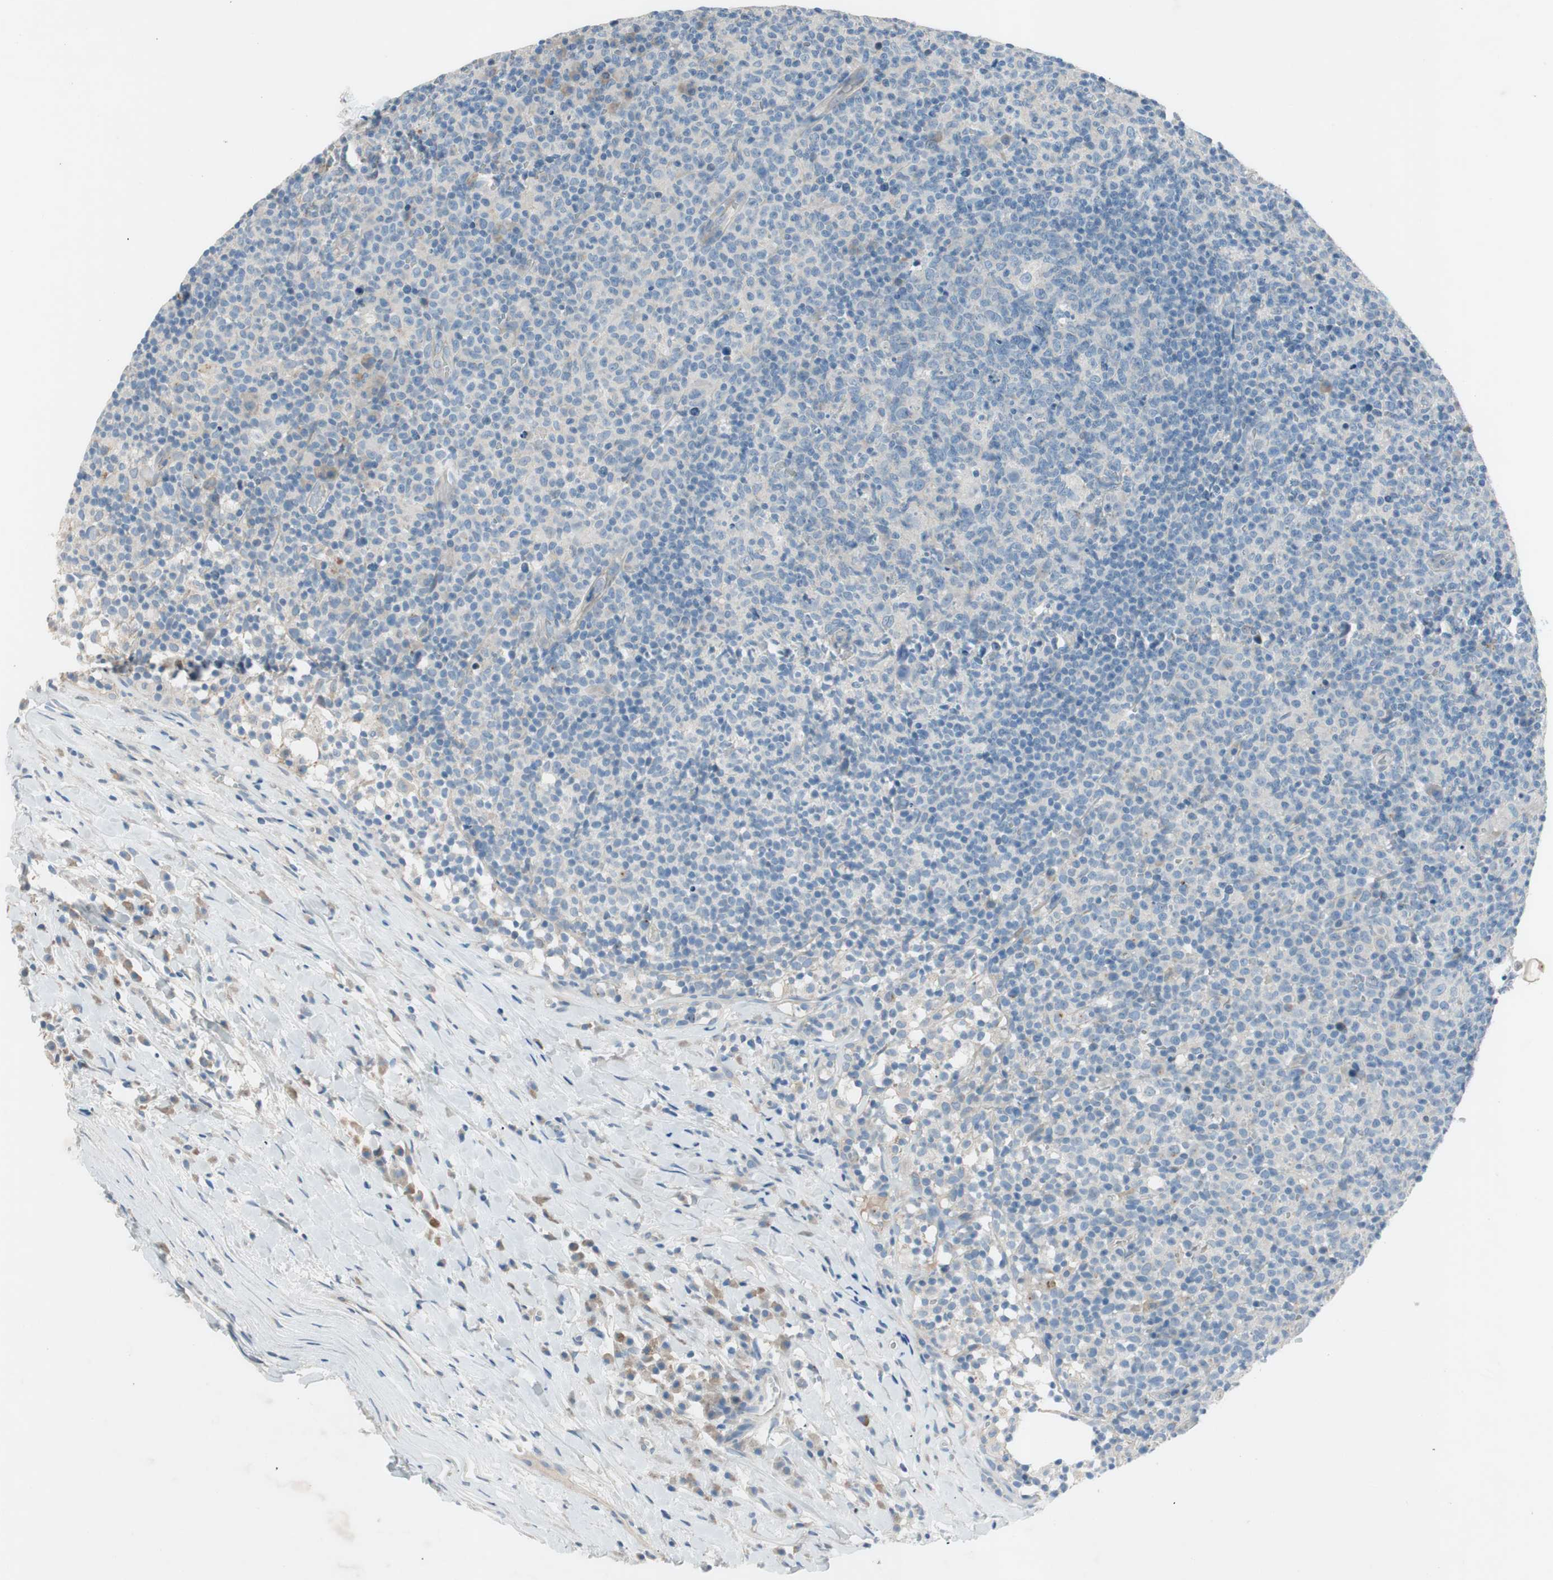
{"staining": {"intensity": "negative", "quantity": "none", "location": "none"}, "tissue": "lymph node", "cell_type": "Germinal center cells", "image_type": "normal", "snomed": [{"axis": "morphology", "description": "Normal tissue, NOS"}, {"axis": "morphology", "description": "Inflammation, NOS"}, {"axis": "topography", "description": "Lymph node"}], "caption": "High magnification brightfield microscopy of unremarkable lymph node stained with DAB (3,3'-diaminobenzidine) (brown) and counterstained with hematoxylin (blue): germinal center cells show no significant positivity. The staining was performed using DAB (3,3'-diaminobenzidine) to visualize the protein expression in brown, while the nuclei were stained in blue with hematoxylin (Magnification: 20x).", "gene": "PRRG4", "patient": {"sex": "male", "age": 55}}